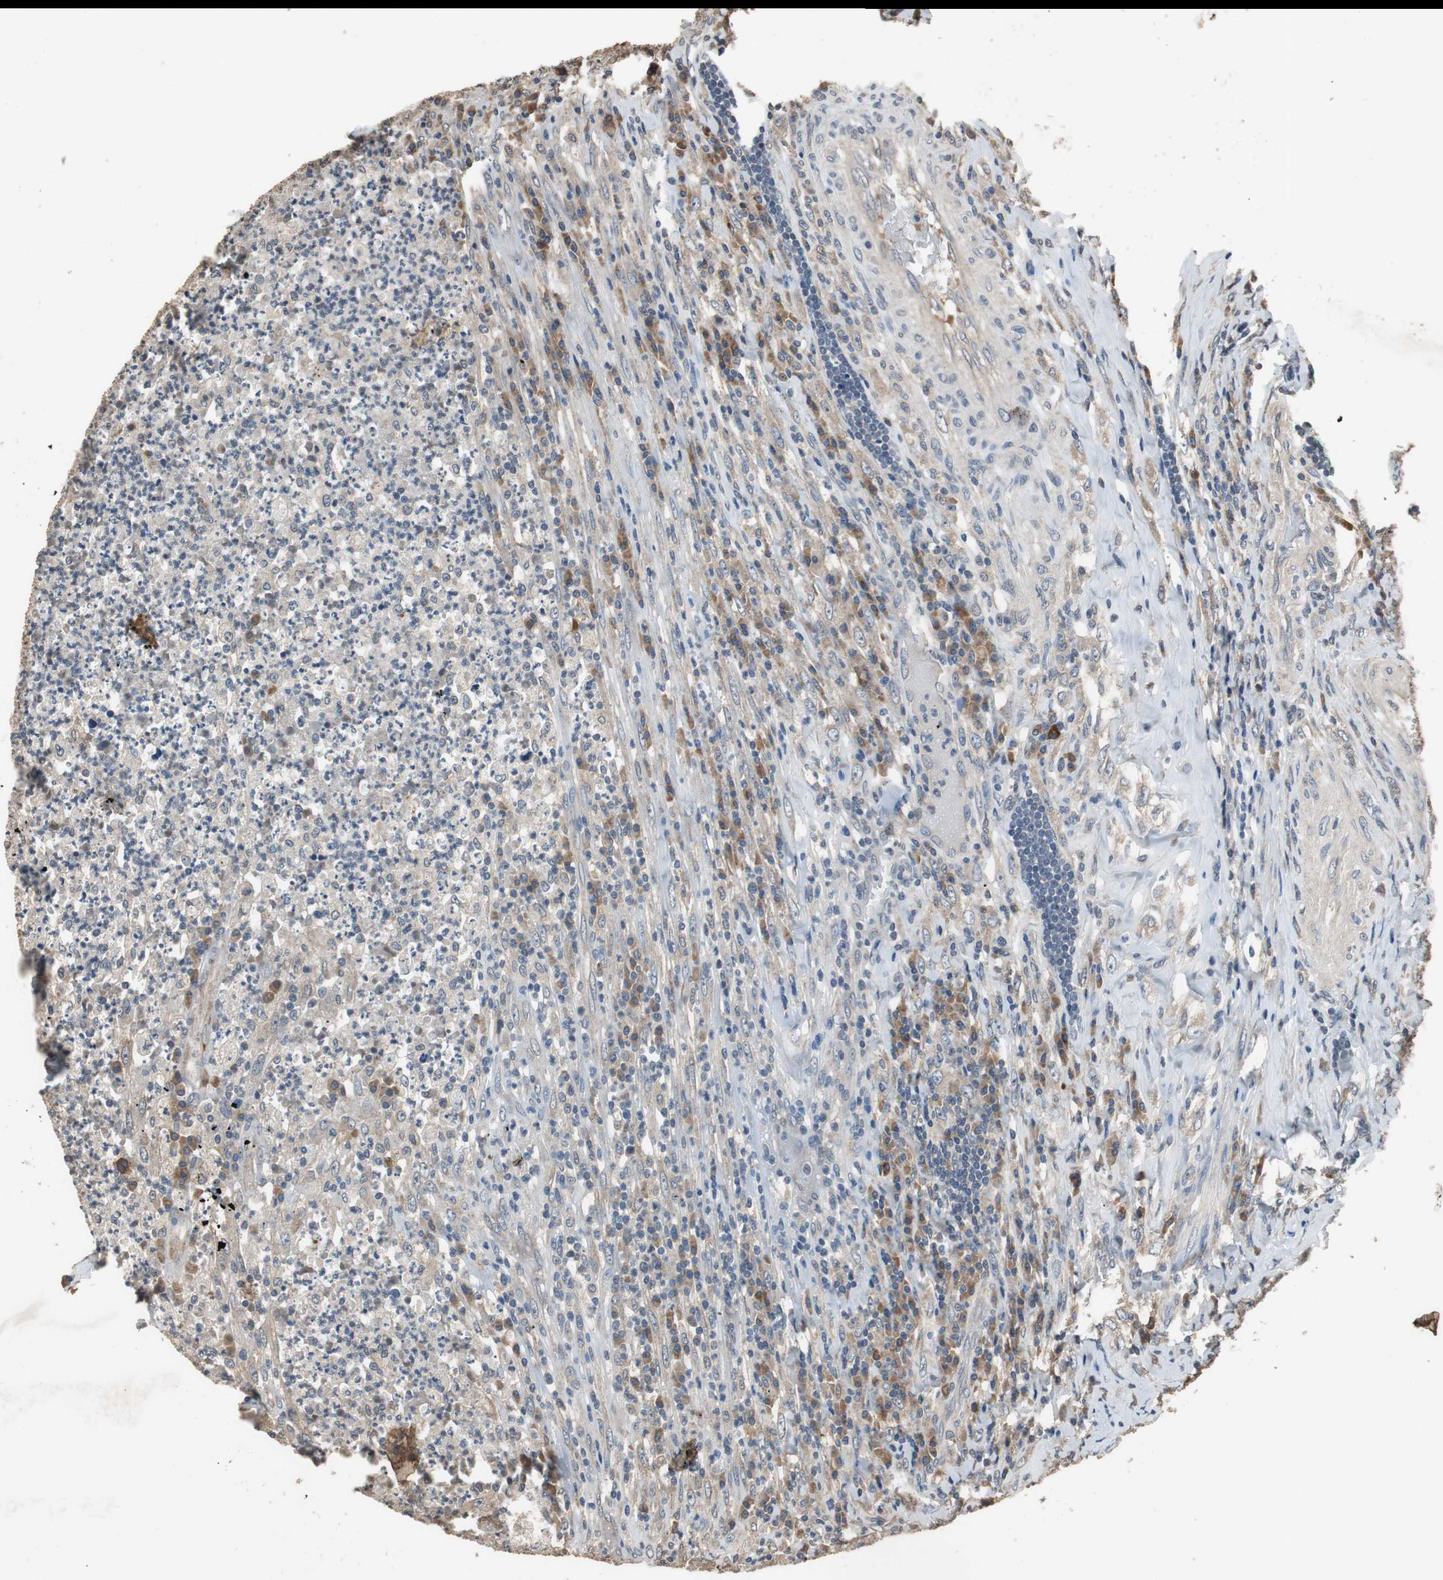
{"staining": {"intensity": "negative", "quantity": "none", "location": "none"}, "tissue": "testis cancer", "cell_type": "Tumor cells", "image_type": "cancer", "snomed": [{"axis": "morphology", "description": "Necrosis, NOS"}, {"axis": "morphology", "description": "Carcinoma, Embryonal, NOS"}, {"axis": "topography", "description": "Testis"}], "caption": "High power microscopy micrograph of an immunohistochemistry micrograph of testis cancer (embryonal carcinoma), revealing no significant positivity in tumor cells. The staining was performed using DAB (3,3'-diaminobenzidine) to visualize the protein expression in brown, while the nuclei were stained in blue with hematoxylin (Magnification: 20x).", "gene": "PI4KB", "patient": {"sex": "male", "age": 19}}